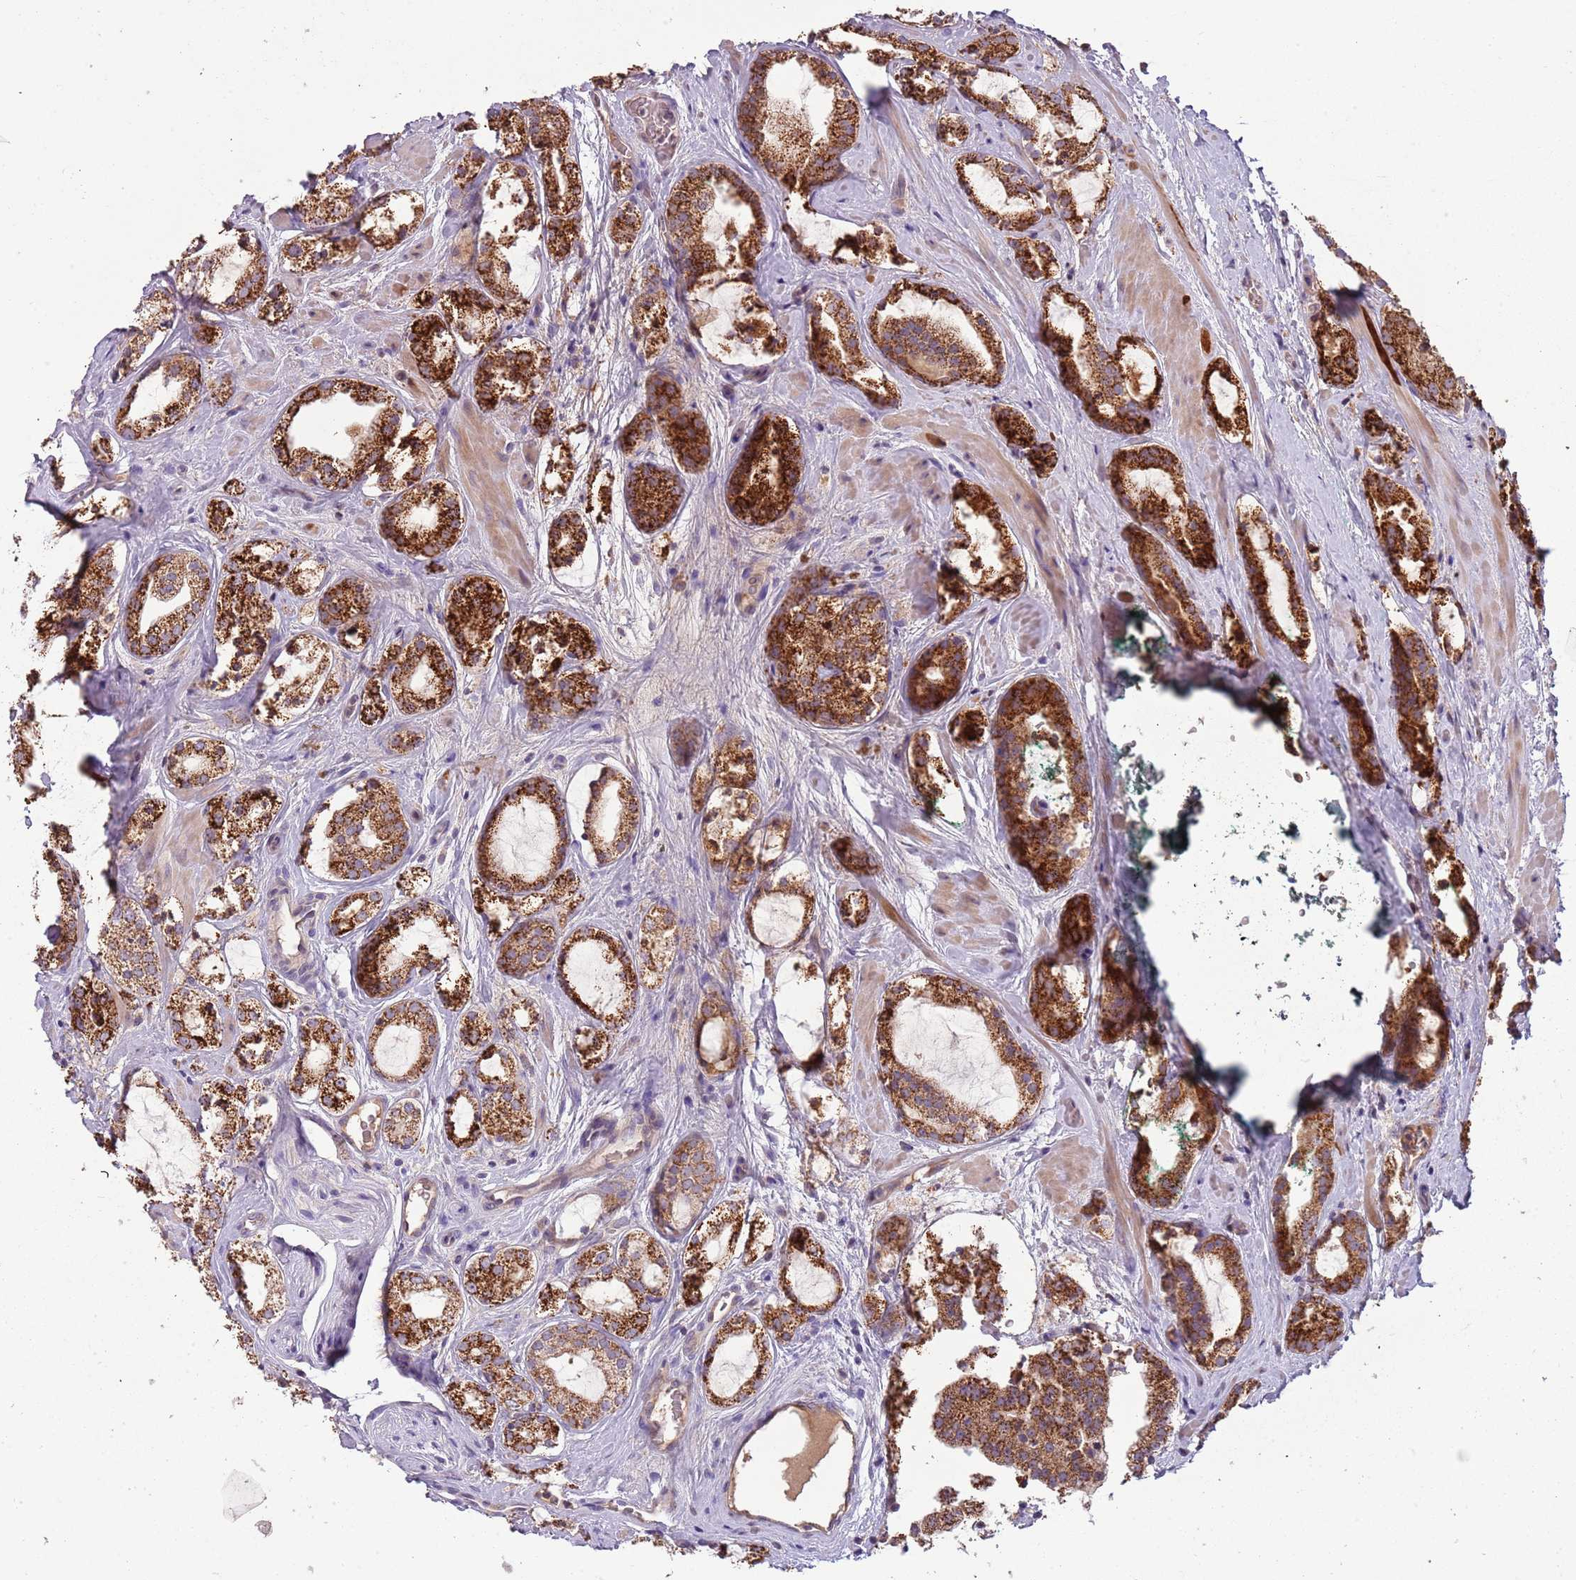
{"staining": {"intensity": "strong", "quantity": ">75%", "location": "cytoplasmic/membranous"}, "tissue": "prostate cancer", "cell_type": "Tumor cells", "image_type": "cancer", "snomed": [{"axis": "morphology", "description": "Adenocarcinoma, High grade"}, {"axis": "topography", "description": "Prostate"}], "caption": "Human prostate high-grade adenocarcinoma stained for a protein (brown) displays strong cytoplasmic/membranous positive expression in approximately >75% of tumor cells.", "gene": "FECH", "patient": {"sex": "male", "age": 64}}